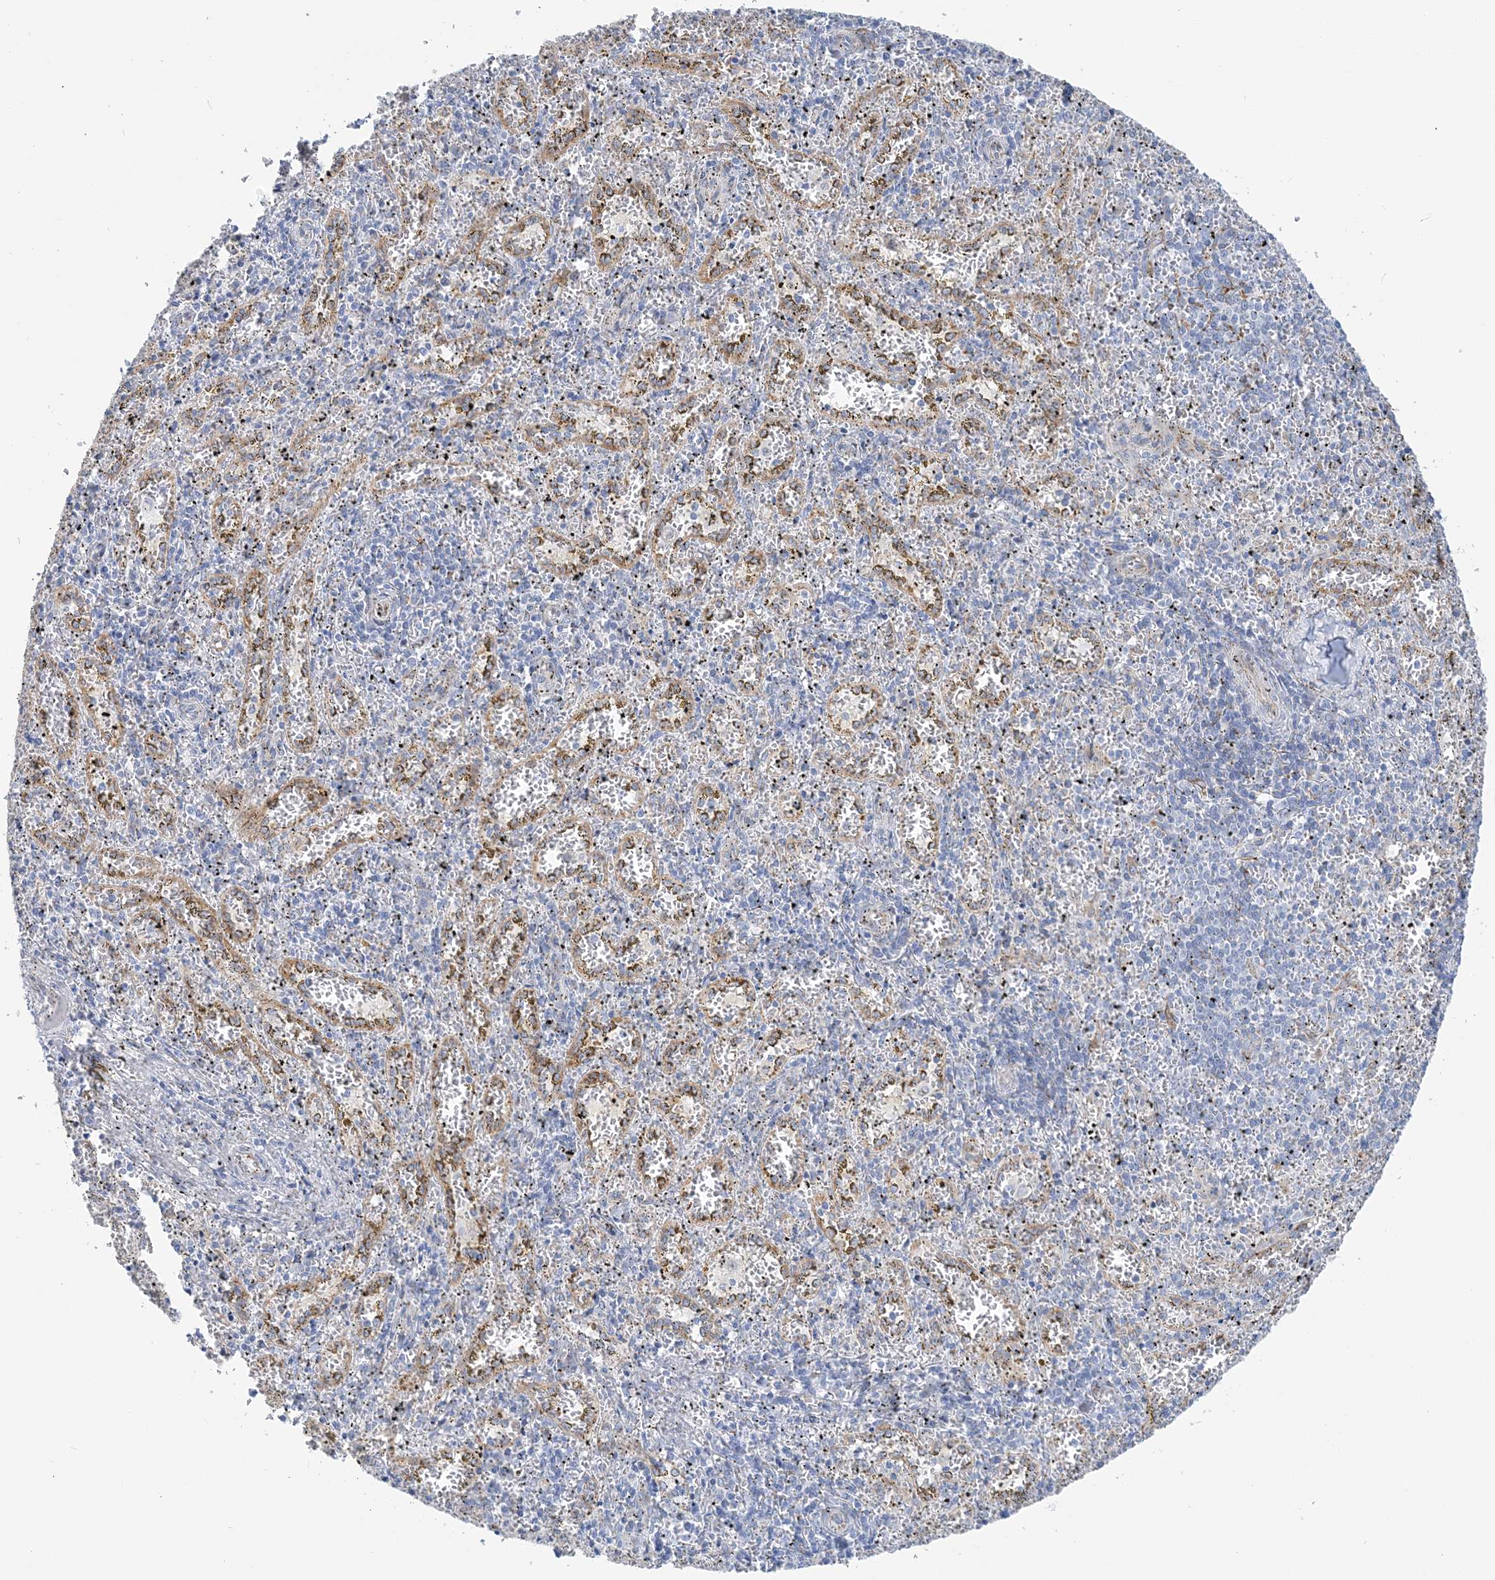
{"staining": {"intensity": "negative", "quantity": "none", "location": "none"}, "tissue": "spleen", "cell_type": "Cells in red pulp", "image_type": "normal", "snomed": [{"axis": "morphology", "description": "Normal tissue, NOS"}, {"axis": "topography", "description": "Spleen"}], "caption": "An image of spleen stained for a protein reveals no brown staining in cells in red pulp. The staining was performed using DAB to visualize the protein expression in brown, while the nuclei were stained in blue with hematoxylin (Magnification: 20x).", "gene": "PLEKHG4B", "patient": {"sex": "male", "age": 11}}